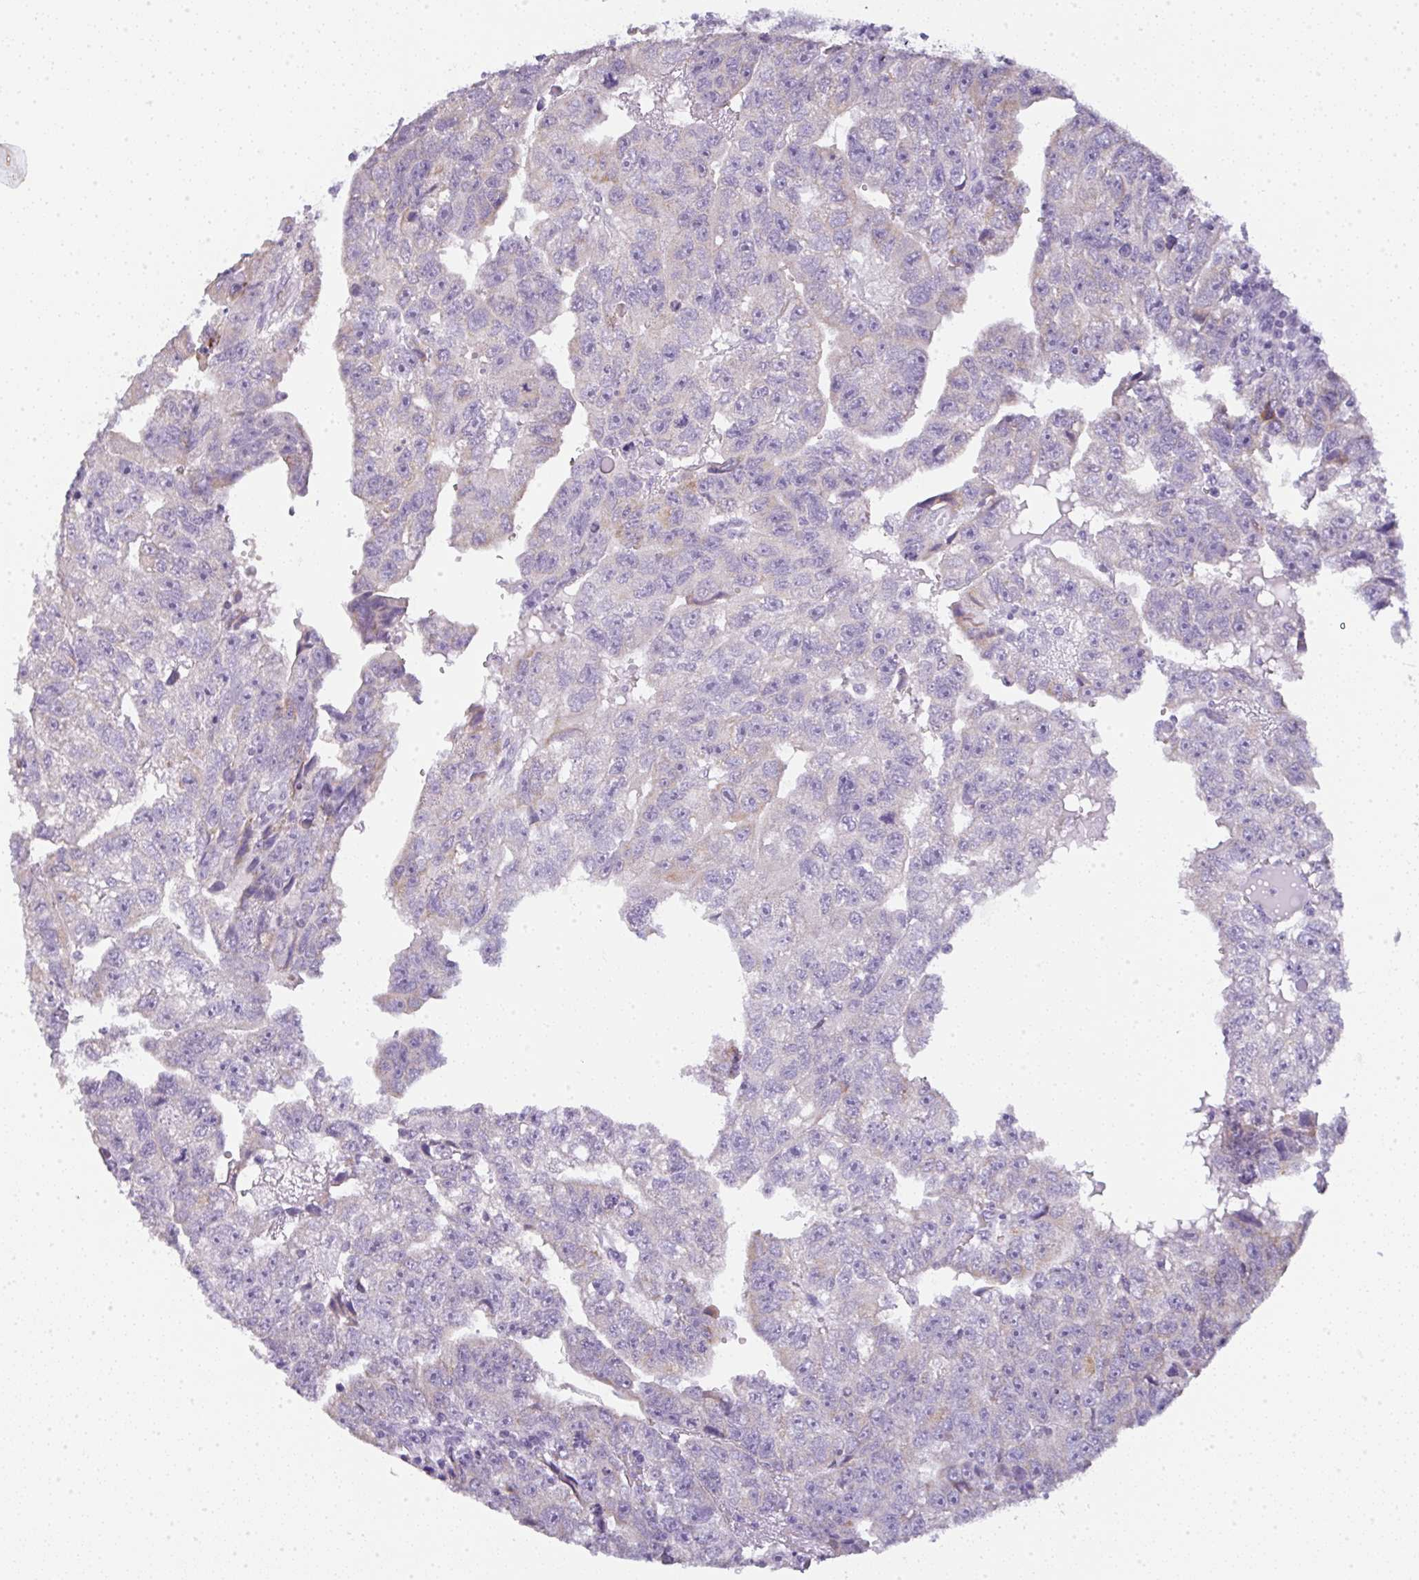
{"staining": {"intensity": "negative", "quantity": "none", "location": "none"}, "tissue": "testis cancer", "cell_type": "Tumor cells", "image_type": "cancer", "snomed": [{"axis": "morphology", "description": "Carcinoma, Embryonal, NOS"}, {"axis": "topography", "description": "Testis"}], "caption": "Immunohistochemistry photomicrograph of human testis cancer (embryonal carcinoma) stained for a protein (brown), which exhibits no staining in tumor cells.", "gene": "LPAR4", "patient": {"sex": "male", "age": 20}}